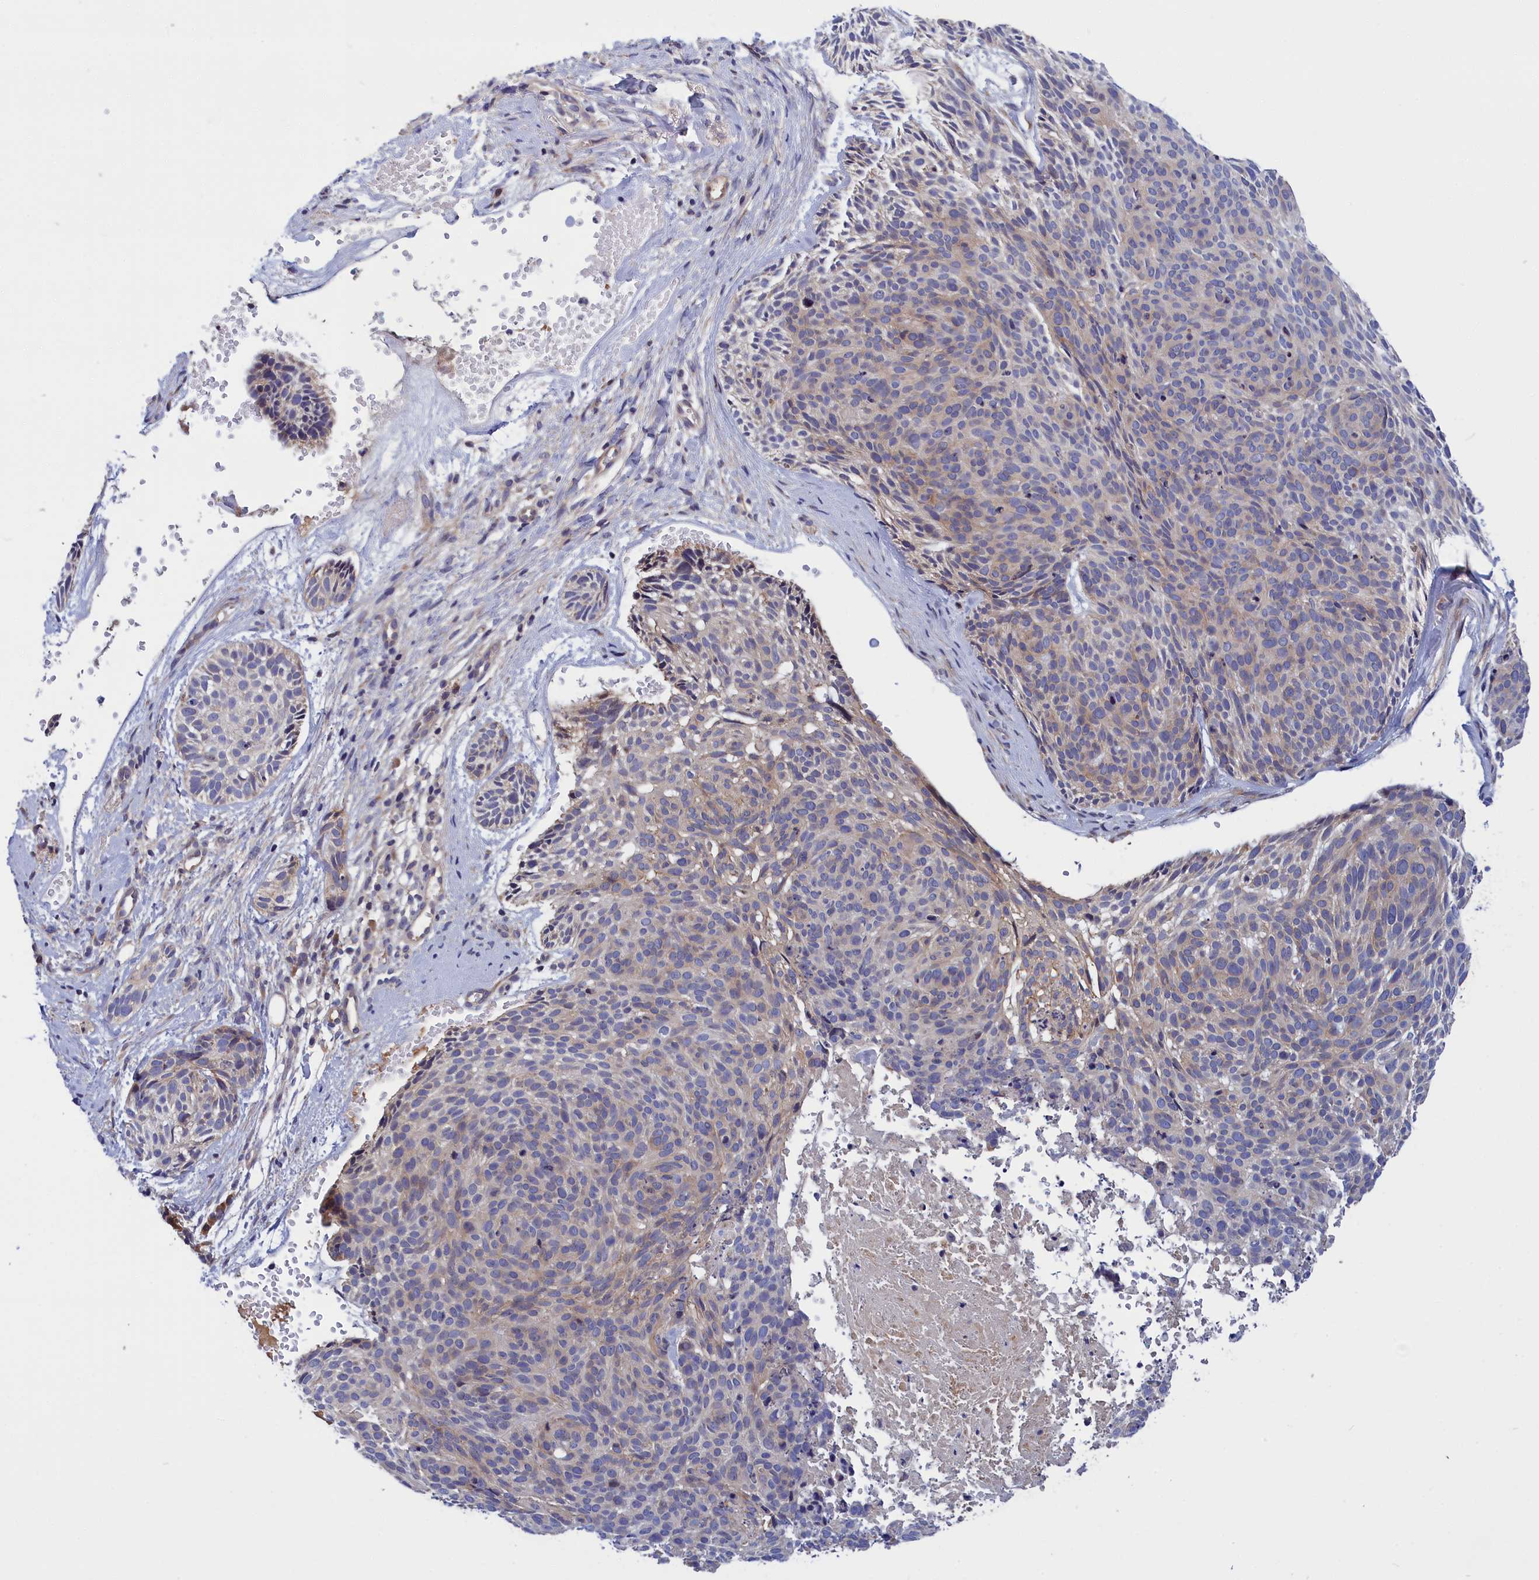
{"staining": {"intensity": "negative", "quantity": "none", "location": "none"}, "tissue": "skin cancer", "cell_type": "Tumor cells", "image_type": "cancer", "snomed": [{"axis": "morphology", "description": "Normal tissue, NOS"}, {"axis": "morphology", "description": "Basal cell carcinoma"}, {"axis": "topography", "description": "Skin"}], "caption": "Protein analysis of skin cancer (basal cell carcinoma) reveals no significant expression in tumor cells.", "gene": "CRACD", "patient": {"sex": "male", "age": 66}}